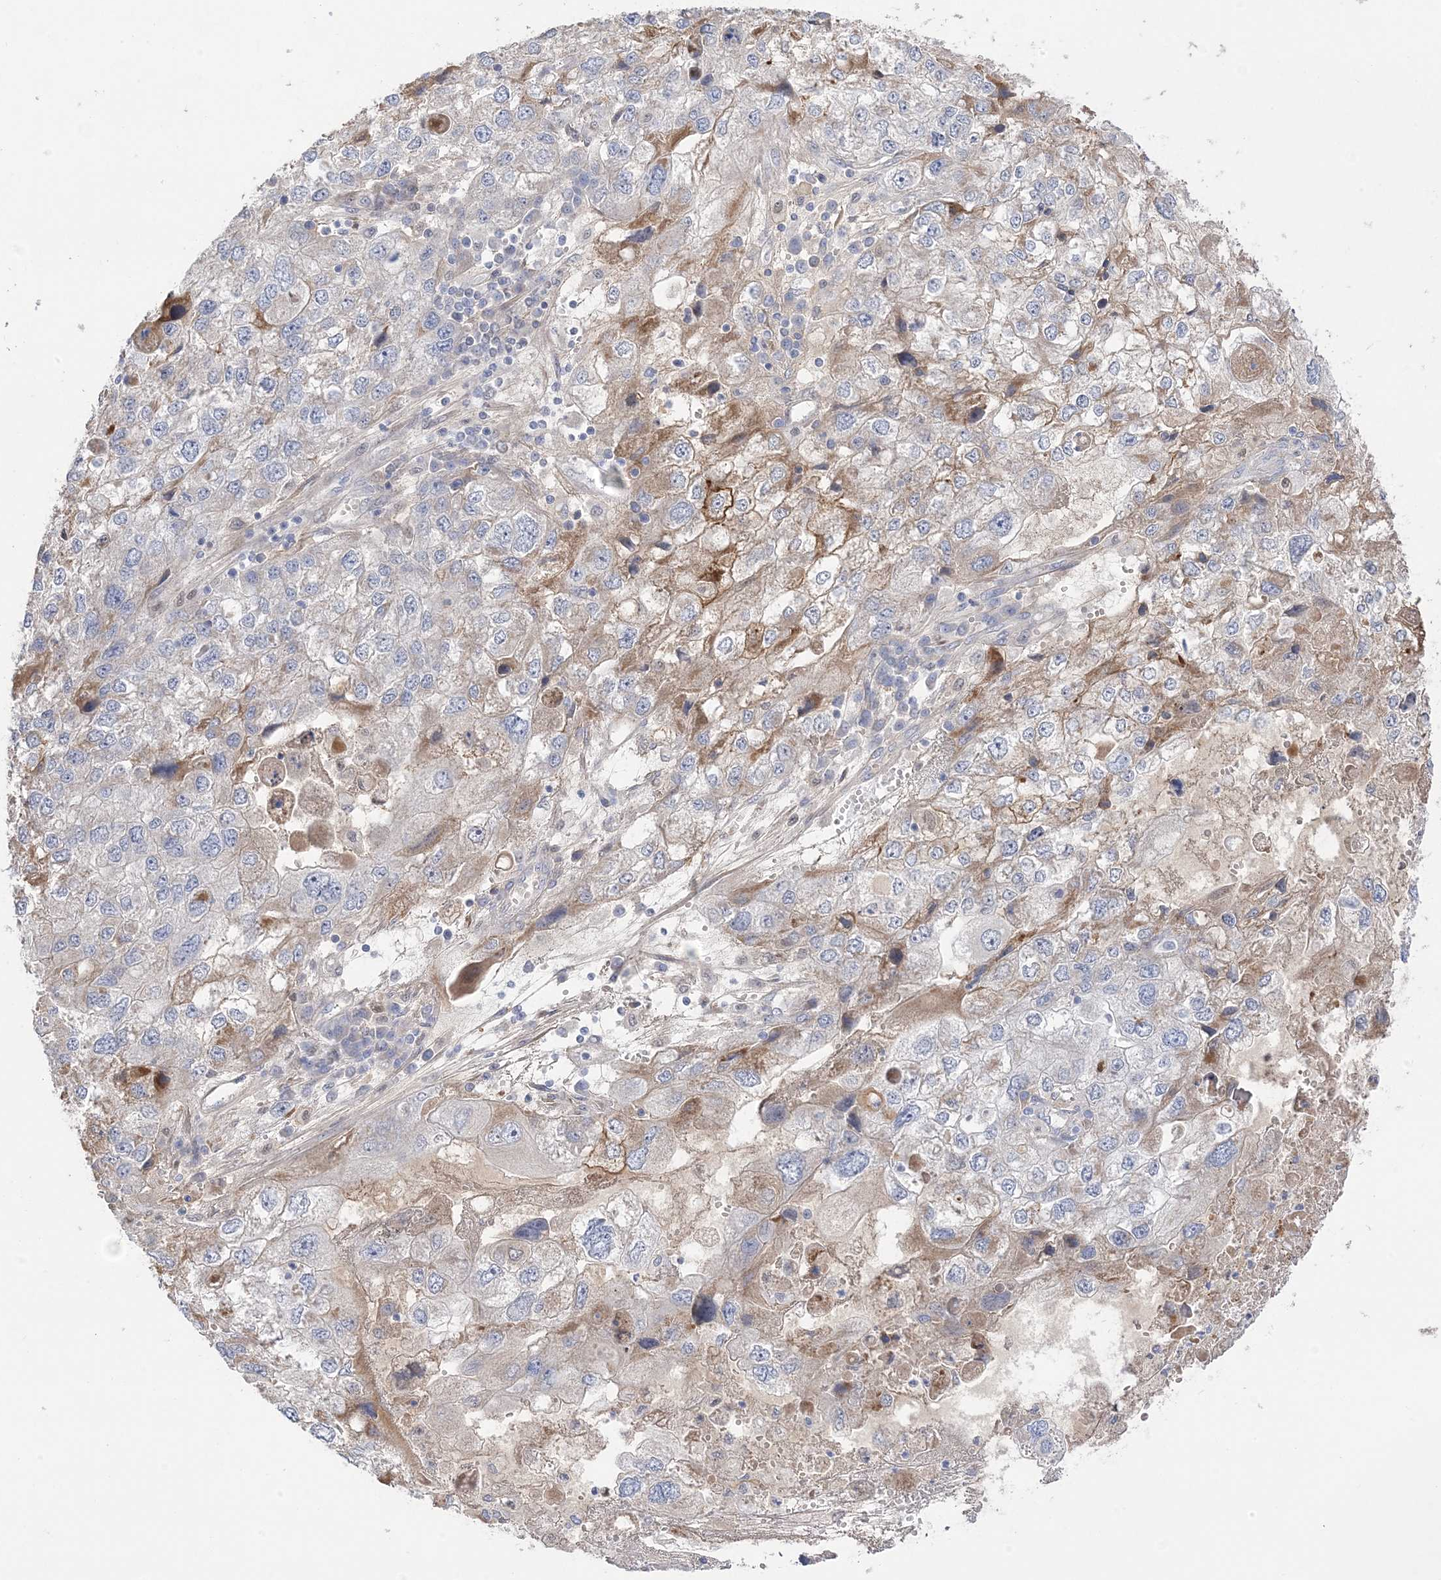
{"staining": {"intensity": "moderate", "quantity": "<25%", "location": "cytoplasmic/membranous"}, "tissue": "endometrial cancer", "cell_type": "Tumor cells", "image_type": "cancer", "snomed": [{"axis": "morphology", "description": "Adenocarcinoma, NOS"}, {"axis": "topography", "description": "Endometrium"}], "caption": "Tumor cells show moderate cytoplasmic/membranous positivity in approximately <25% of cells in endometrial cancer (adenocarcinoma).", "gene": "GTPBP6", "patient": {"sex": "female", "age": 49}}